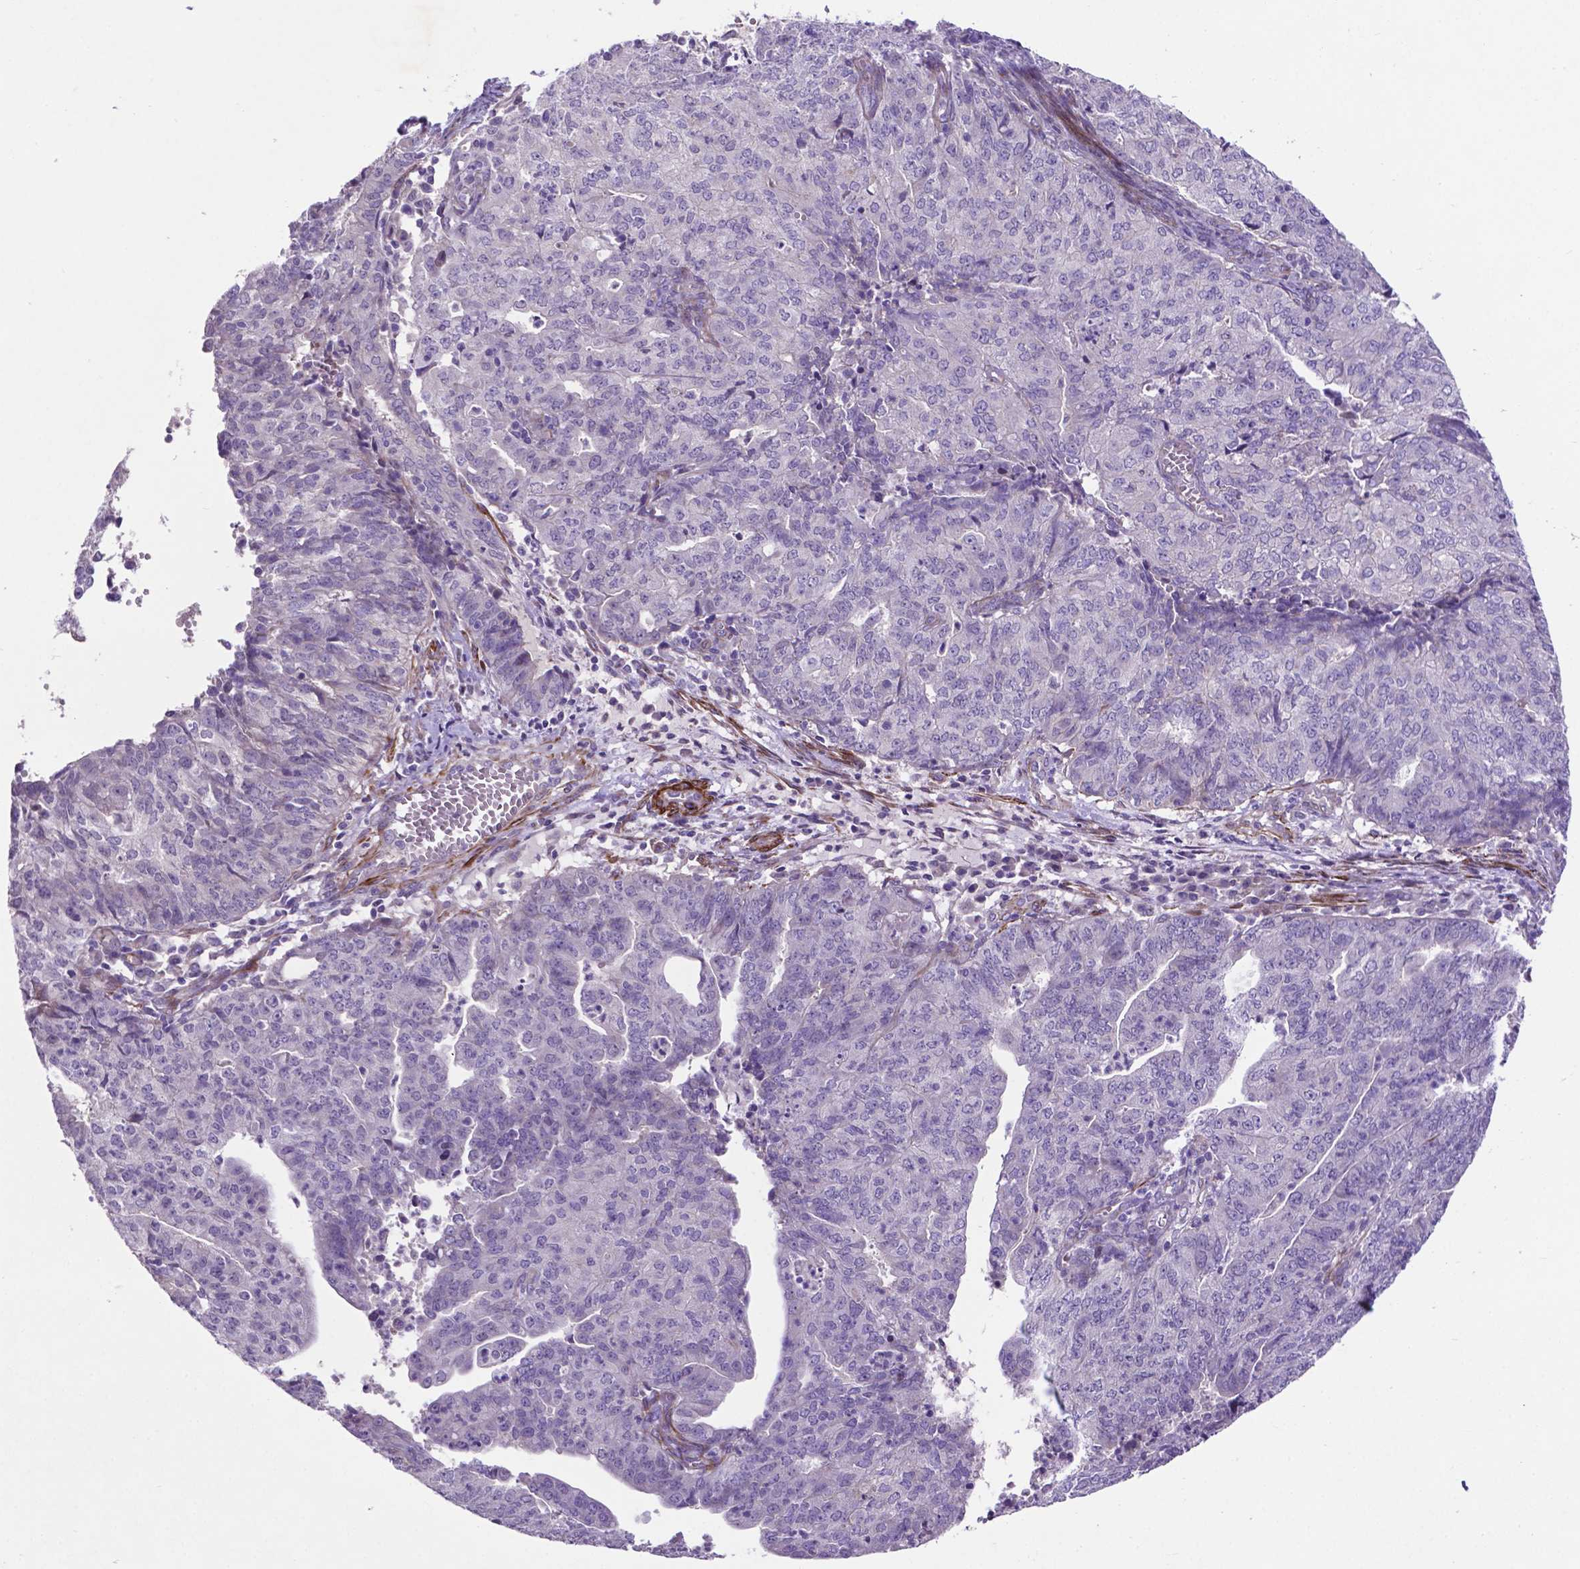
{"staining": {"intensity": "negative", "quantity": "none", "location": "none"}, "tissue": "endometrial cancer", "cell_type": "Tumor cells", "image_type": "cancer", "snomed": [{"axis": "morphology", "description": "Adenocarcinoma, NOS"}, {"axis": "topography", "description": "Endometrium"}], "caption": "Tumor cells show no significant protein expression in adenocarcinoma (endometrial).", "gene": "PFKFB4", "patient": {"sex": "female", "age": 82}}